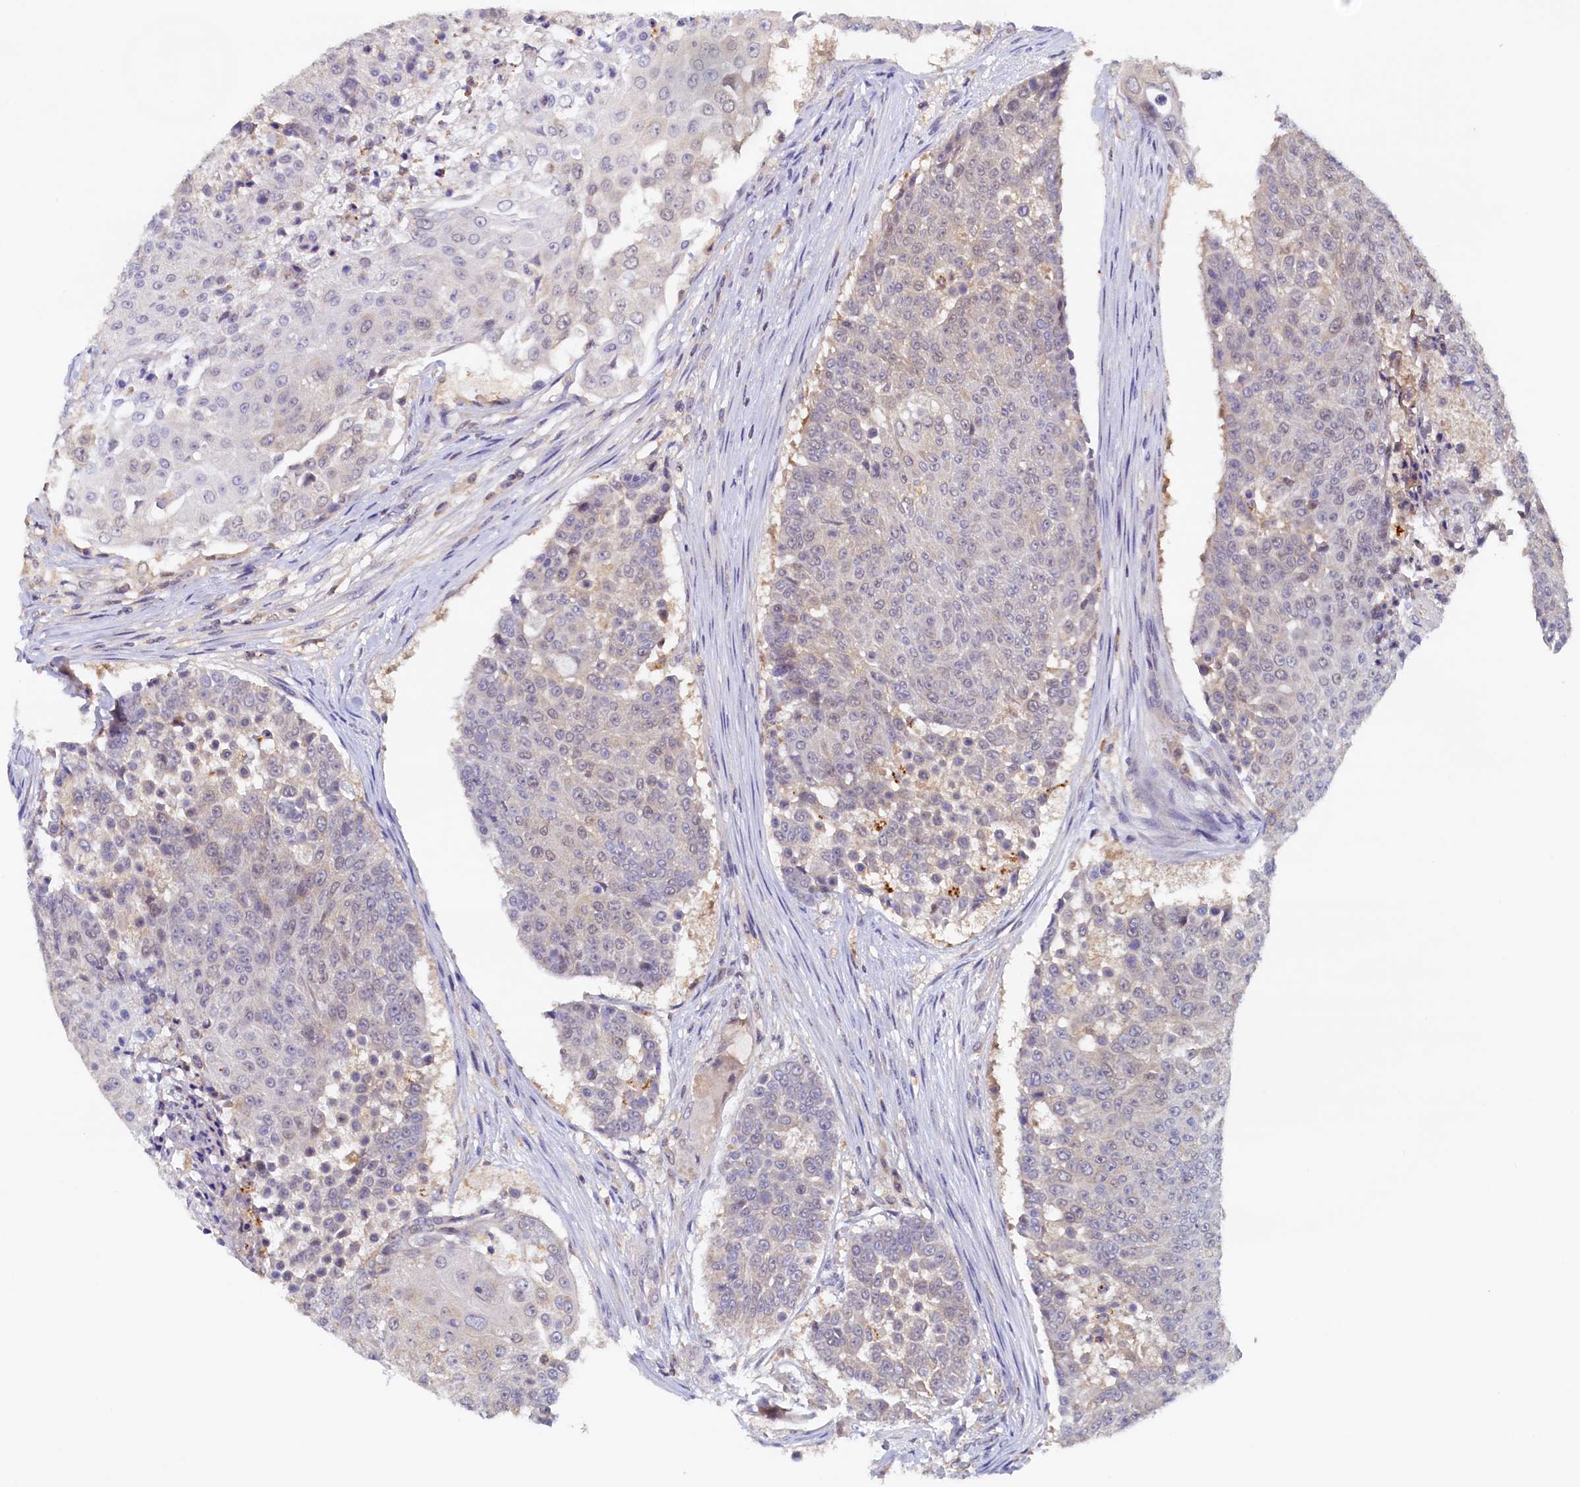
{"staining": {"intensity": "negative", "quantity": "none", "location": "none"}, "tissue": "urothelial cancer", "cell_type": "Tumor cells", "image_type": "cancer", "snomed": [{"axis": "morphology", "description": "Urothelial carcinoma, High grade"}, {"axis": "topography", "description": "Urinary bladder"}], "caption": "A photomicrograph of urothelial carcinoma (high-grade) stained for a protein shows no brown staining in tumor cells.", "gene": "PAAF1", "patient": {"sex": "female", "age": 63}}